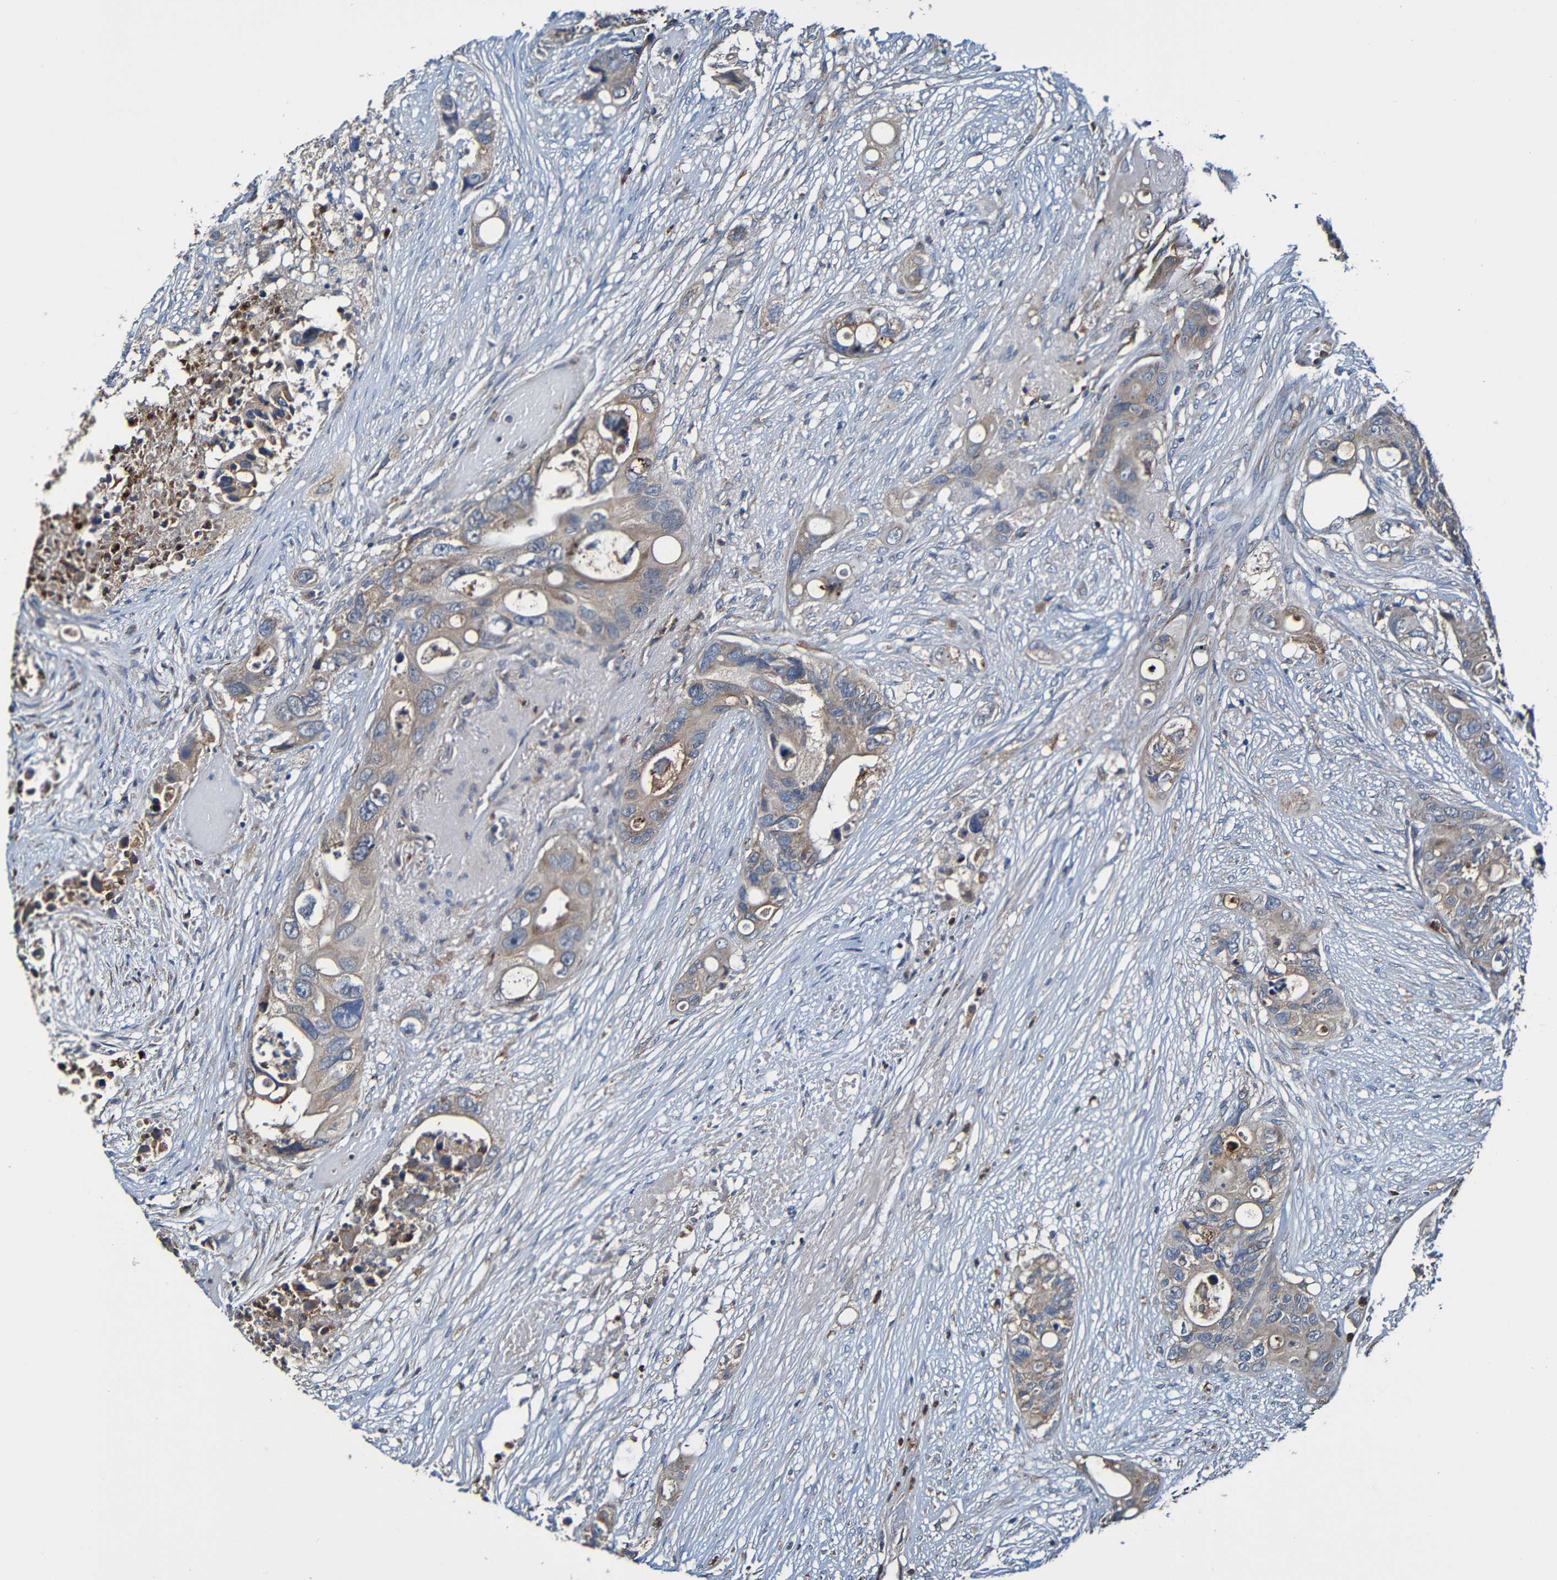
{"staining": {"intensity": "weak", "quantity": ">75%", "location": "cytoplasmic/membranous"}, "tissue": "colorectal cancer", "cell_type": "Tumor cells", "image_type": "cancer", "snomed": [{"axis": "morphology", "description": "Adenocarcinoma, NOS"}, {"axis": "topography", "description": "Colon"}], "caption": "This image shows immunohistochemistry (IHC) staining of human adenocarcinoma (colorectal), with low weak cytoplasmic/membranous staining in approximately >75% of tumor cells.", "gene": "ADAM15", "patient": {"sex": "female", "age": 57}}